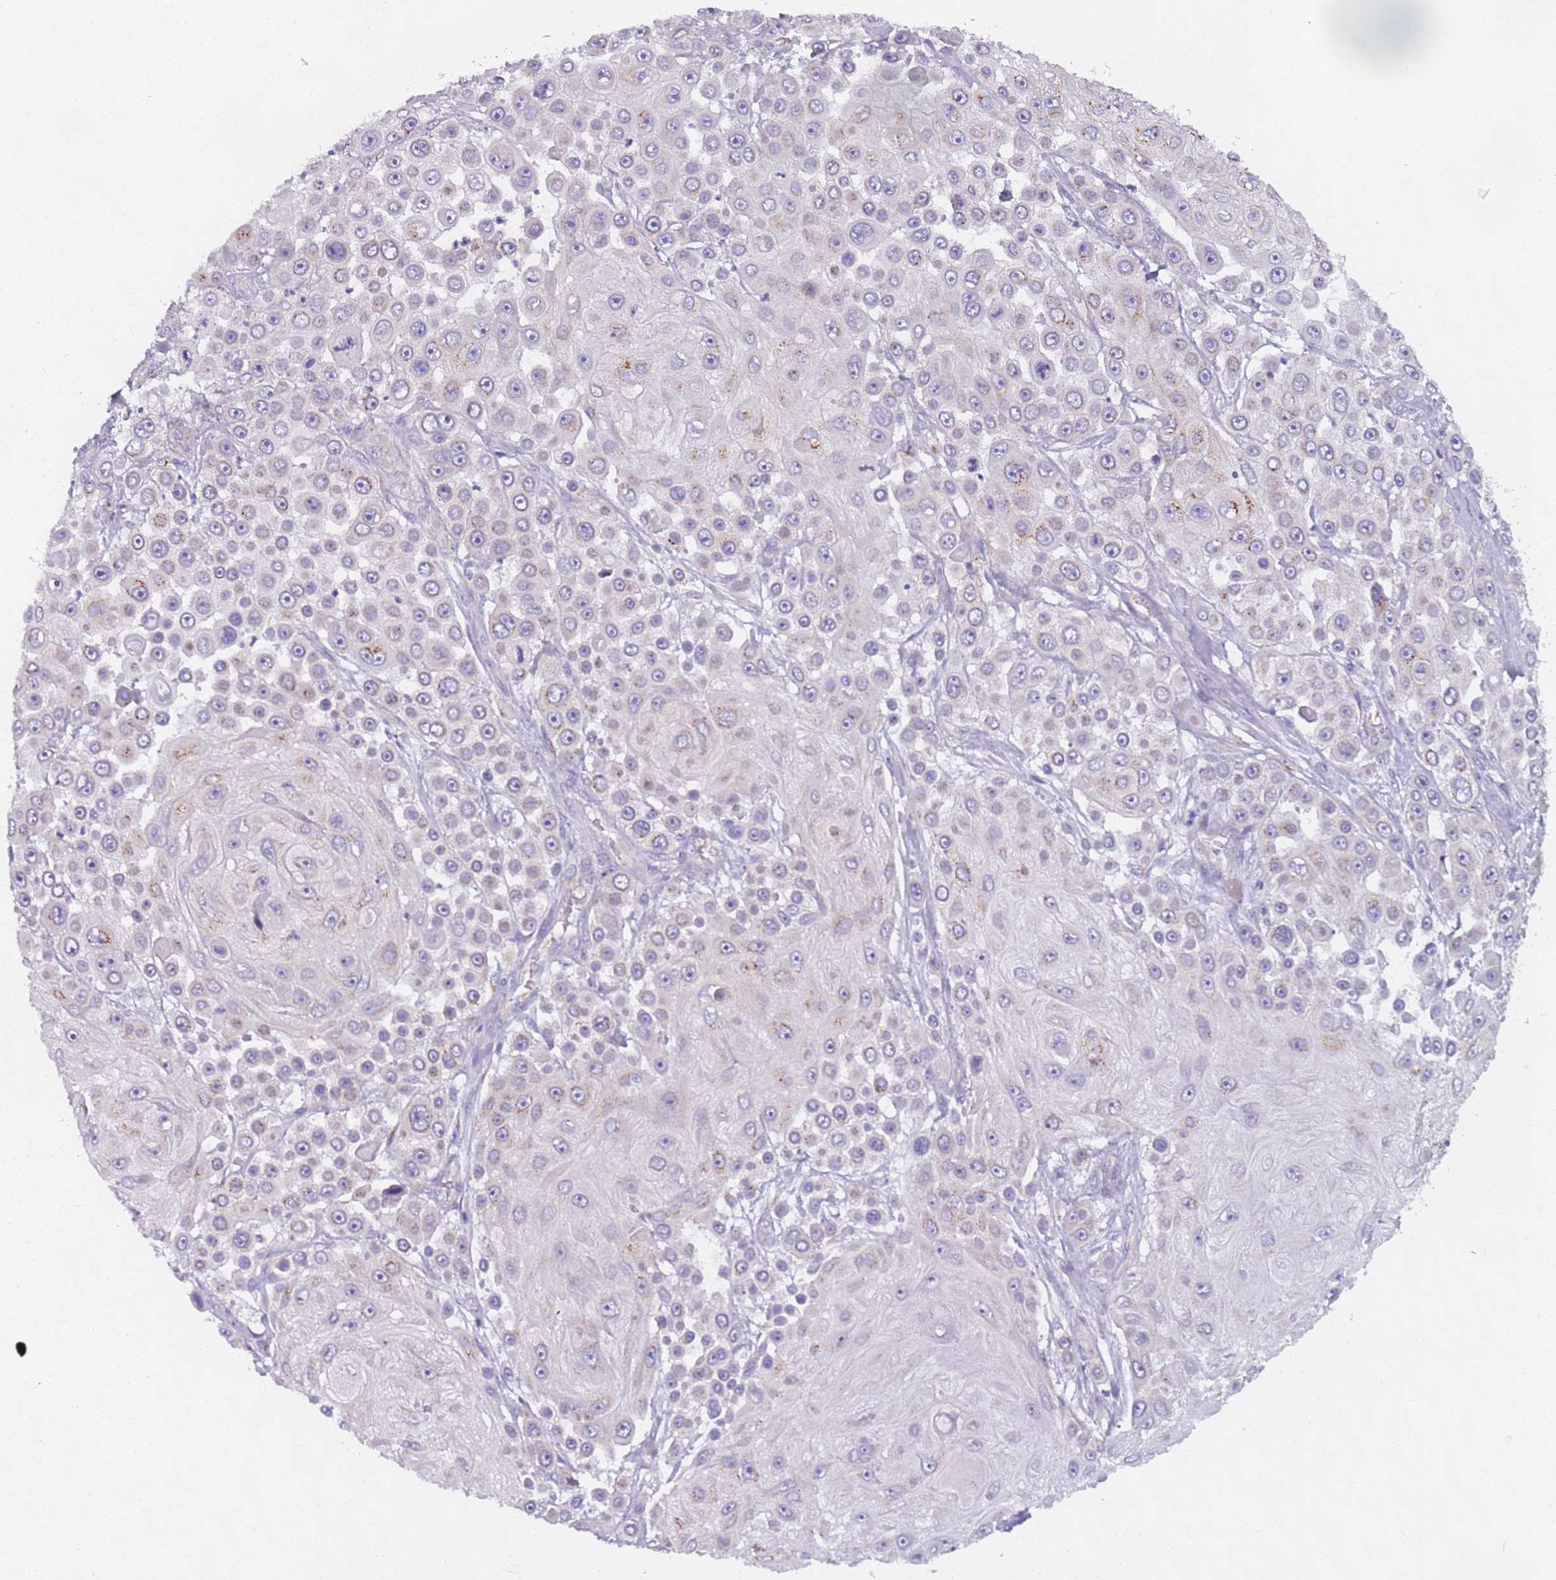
{"staining": {"intensity": "negative", "quantity": "none", "location": "none"}, "tissue": "skin cancer", "cell_type": "Tumor cells", "image_type": "cancer", "snomed": [{"axis": "morphology", "description": "Squamous cell carcinoma, NOS"}, {"axis": "topography", "description": "Skin"}], "caption": "Histopathology image shows no protein expression in tumor cells of squamous cell carcinoma (skin) tissue. (DAB (3,3'-diaminobenzidine) immunohistochemistry visualized using brightfield microscopy, high magnification).", "gene": "AKTIP", "patient": {"sex": "male", "age": 67}}